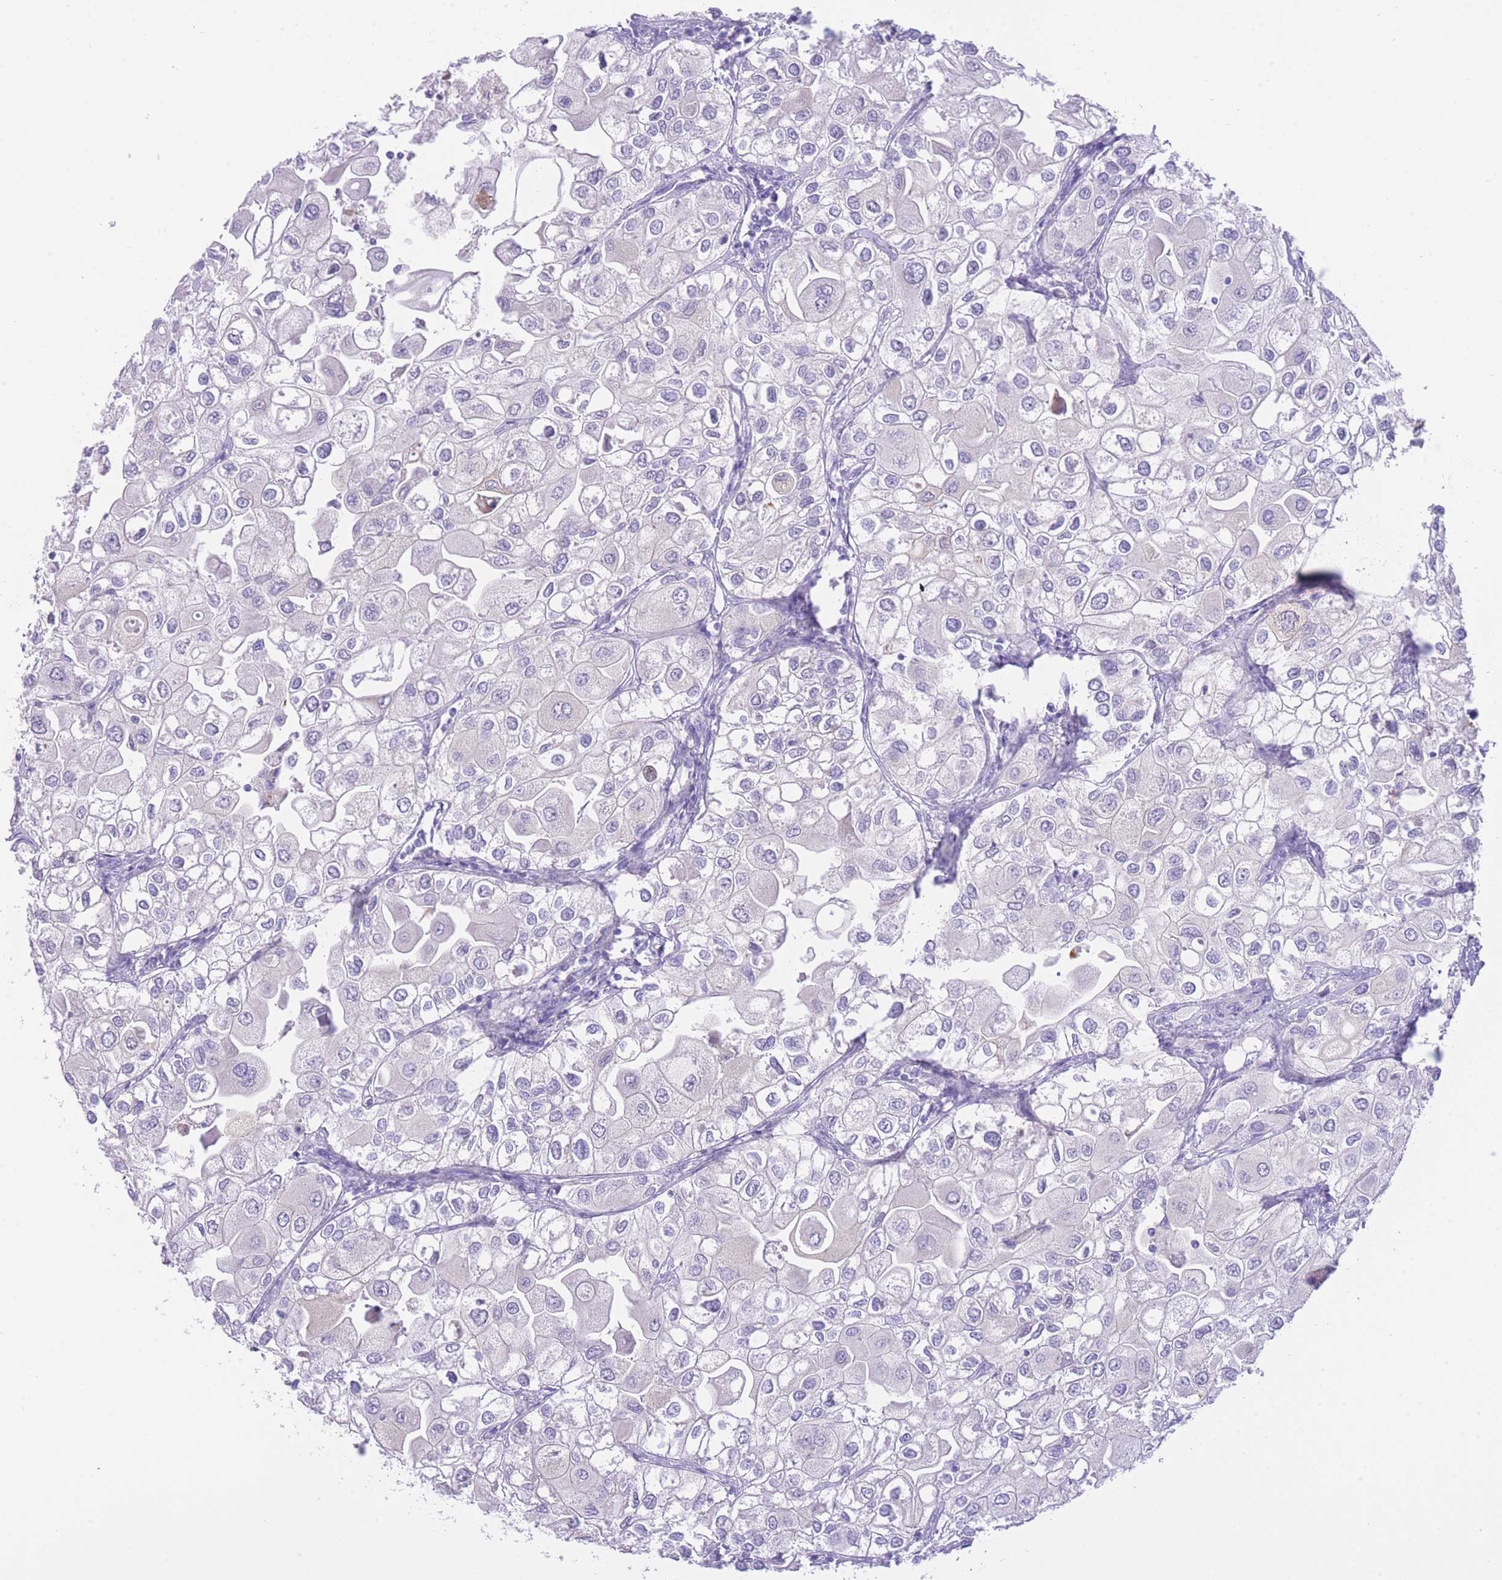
{"staining": {"intensity": "negative", "quantity": "none", "location": "none"}, "tissue": "urothelial cancer", "cell_type": "Tumor cells", "image_type": "cancer", "snomed": [{"axis": "morphology", "description": "Urothelial carcinoma, High grade"}, {"axis": "topography", "description": "Urinary bladder"}], "caption": "Tumor cells are negative for brown protein staining in high-grade urothelial carcinoma.", "gene": "ZNF212", "patient": {"sex": "male", "age": 64}}